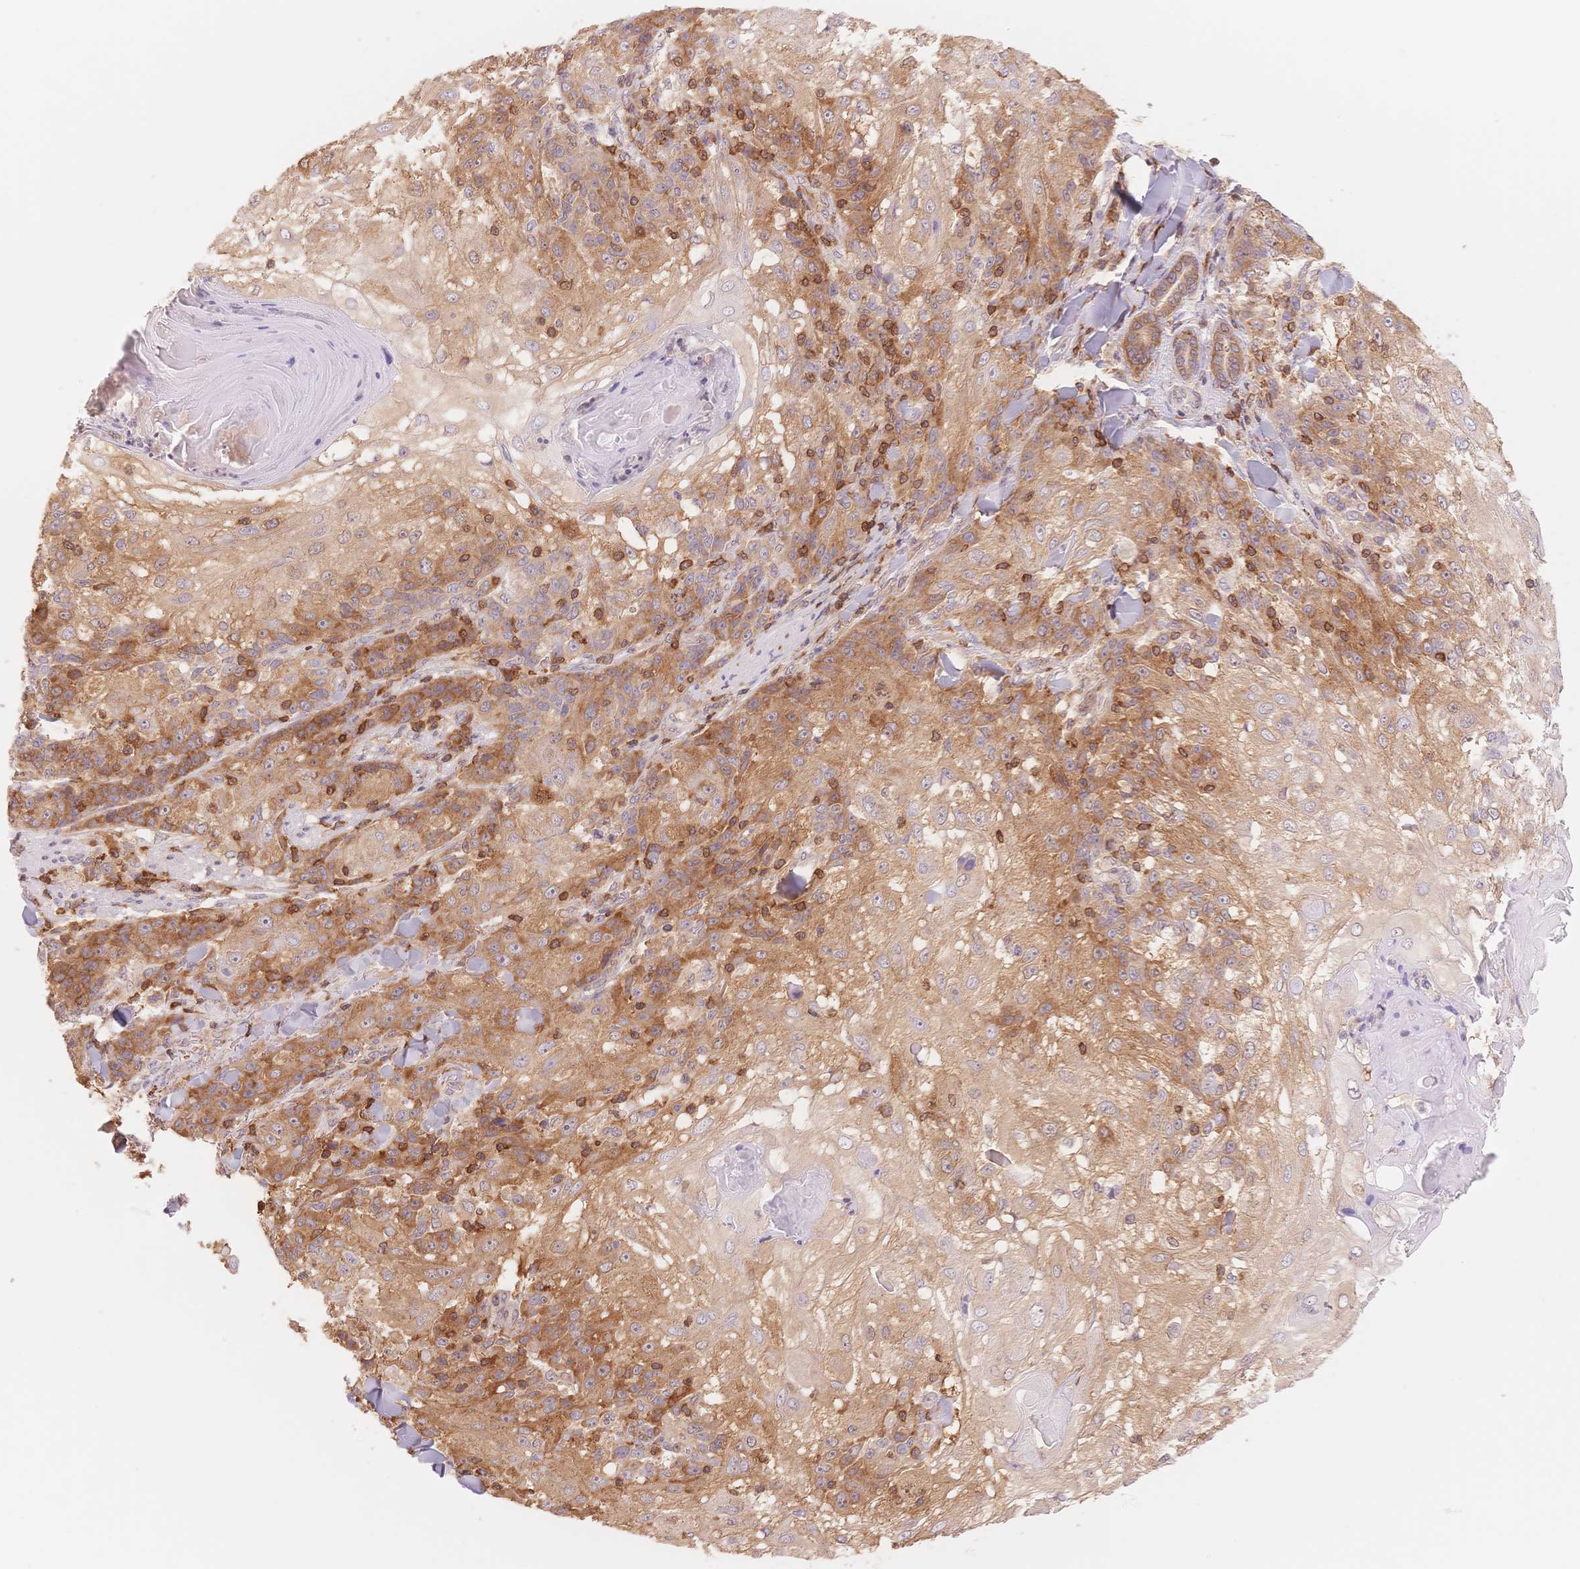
{"staining": {"intensity": "moderate", "quantity": ">75%", "location": "cytoplasmic/membranous"}, "tissue": "skin cancer", "cell_type": "Tumor cells", "image_type": "cancer", "snomed": [{"axis": "morphology", "description": "Normal tissue, NOS"}, {"axis": "morphology", "description": "Squamous cell carcinoma, NOS"}, {"axis": "topography", "description": "Skin"}], "caption": "A micrograph of human skin cancer (squamous cell carcinoma) stained for a protein shows moderate cytoplasmic/membranous brown staining in tumor cells.", "gene": "STK39", "patient": {"sex": "female", "age": 83}}